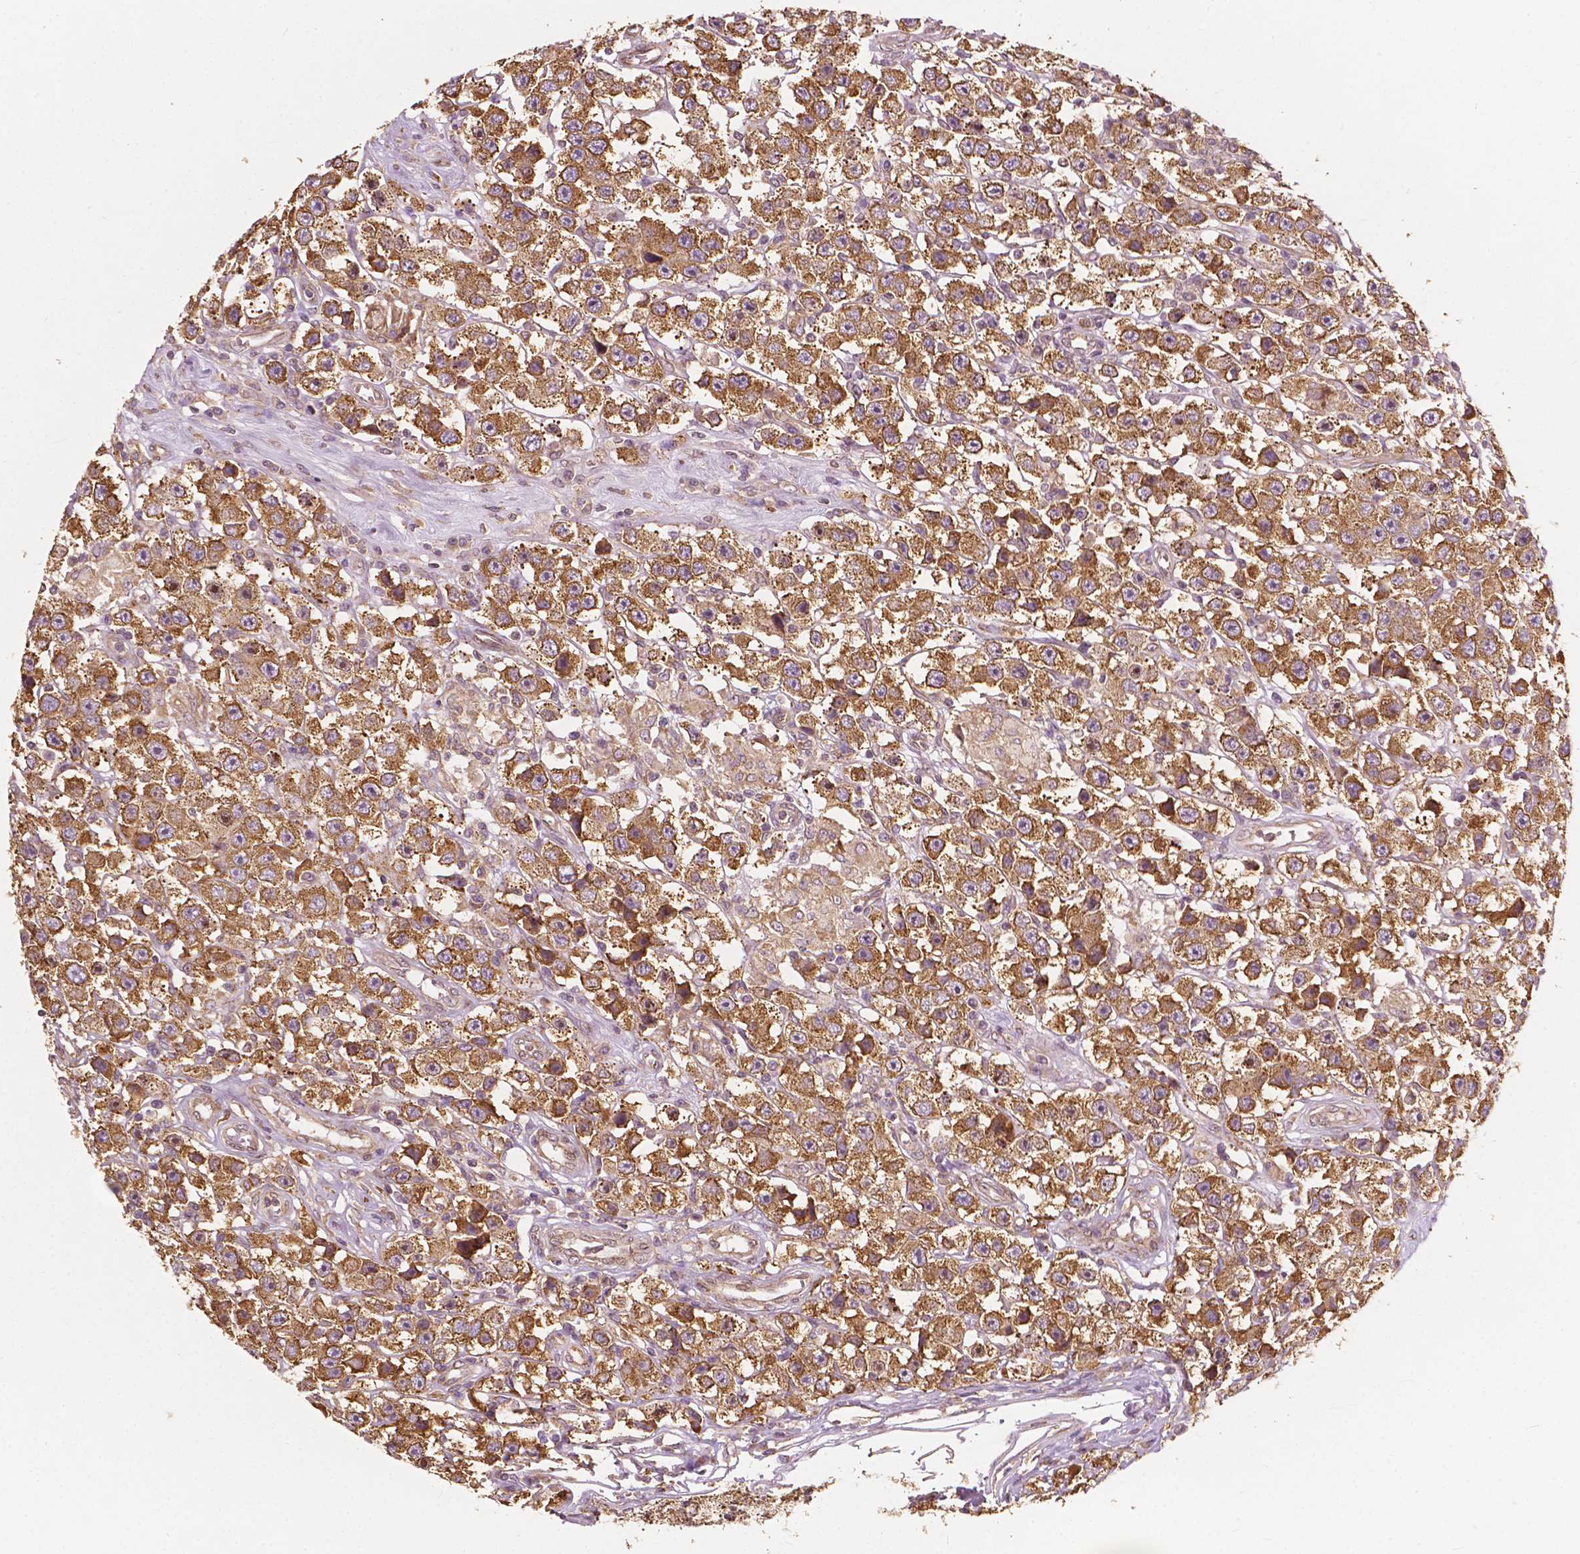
{"staining": {"intensity": "moderate", "quantity": ">75%", "location": "cytoplasmic/membranous"}, "tissue": "testis cancer", "cell_type": "Tumor cells", "image_type": "cancer", "snomed": [{"axis": "morphology", "description": "Seminoma, NOS"}, {"axis": "topography", "description": "Testis"}], "caption": "Moderate cytoplasmic/membranous staining for a protein is identified in approximately >75% of tumor cells of testis cancer (seminoma) using IHC.", "gene": "G3BP1", "patient": {"sex": "male", "age": 45}}